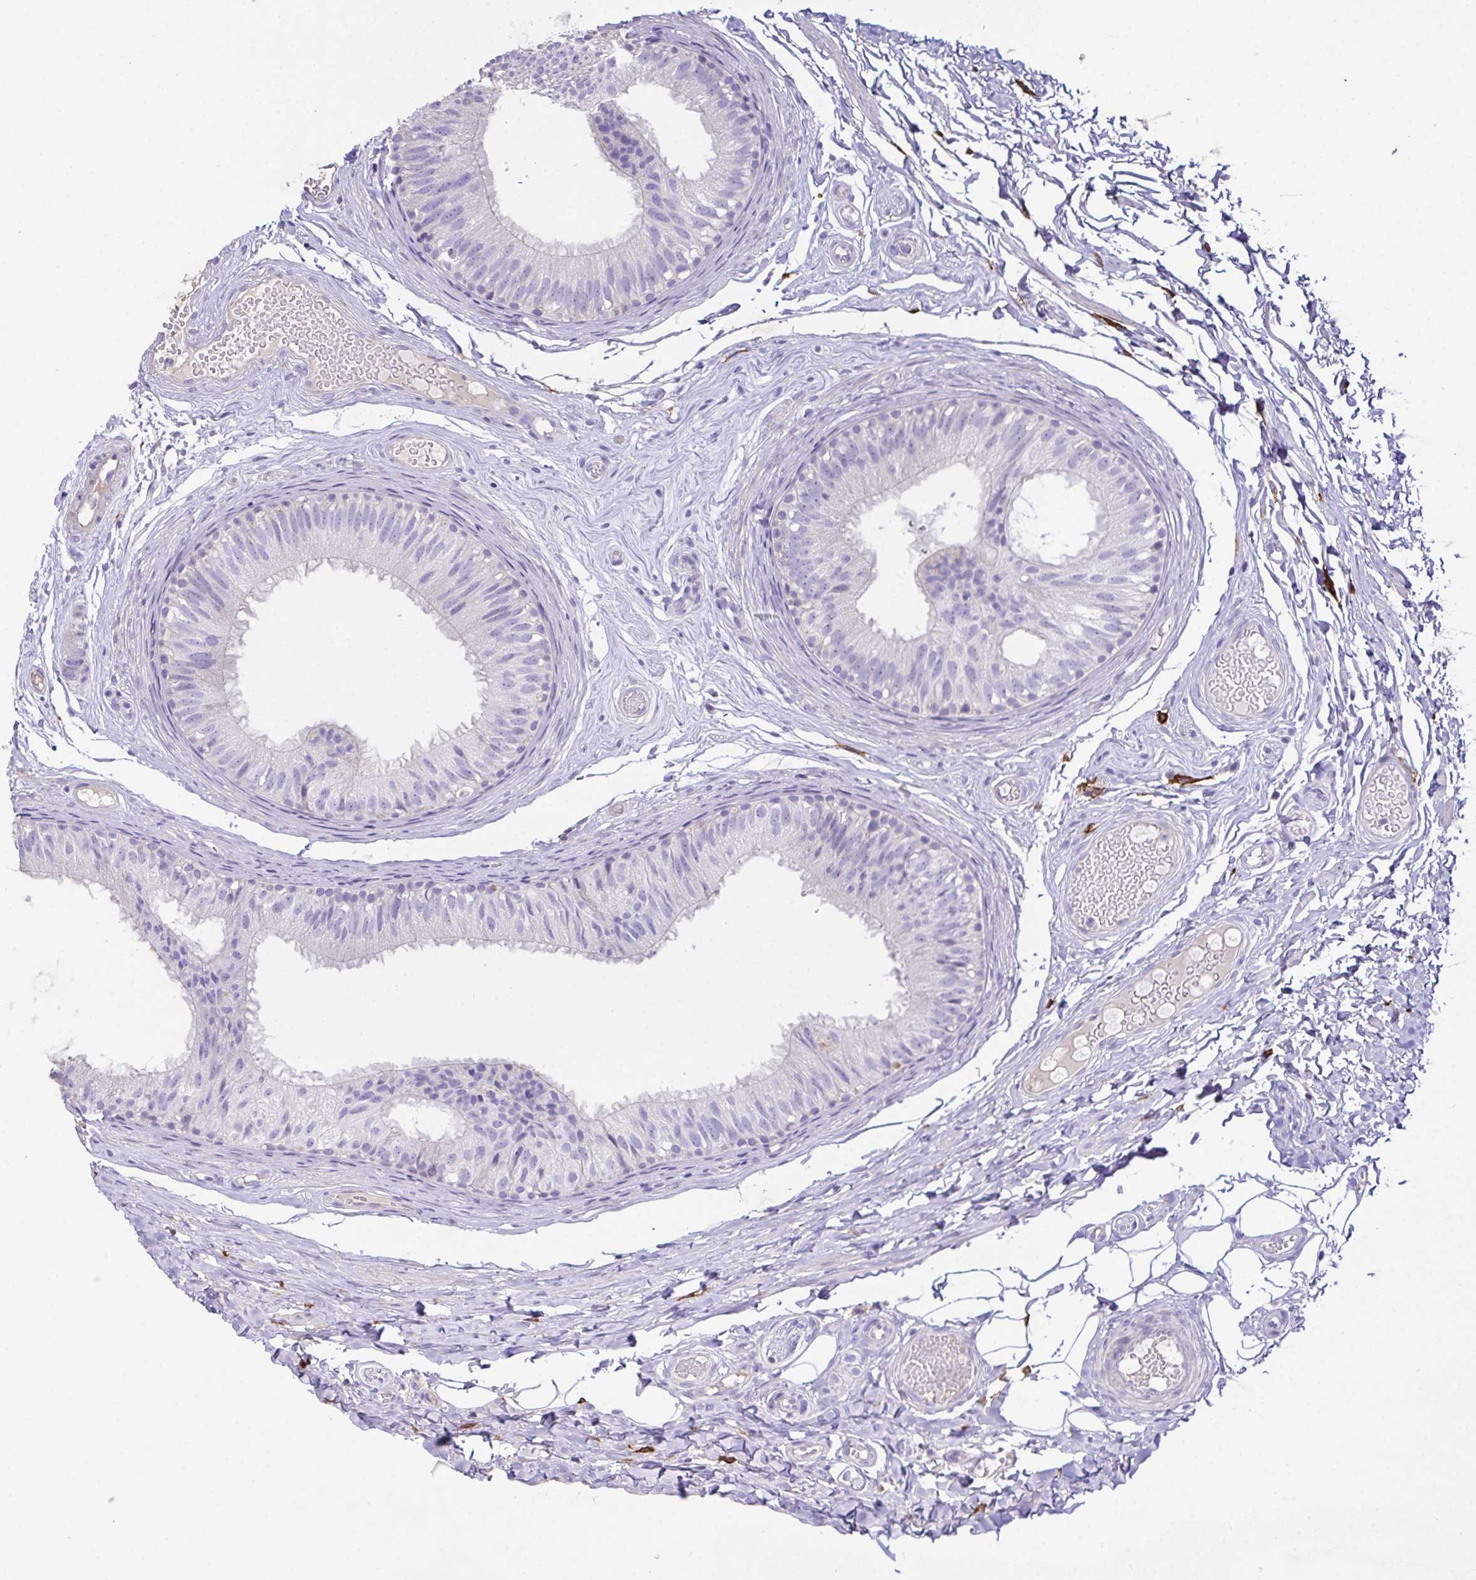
{"staining": {"intensity": "negative", "quantity": "none", "location": "none"}, "tissue": "epididymis", "cell_type": "Glandular cells", "image_type": "normal", "snomed": [{"axis": "morphology", "description": "Normal tissue, NOS"}, {"axis": "morphology", "description": "Seminoma, NOS"}, {"axis": "topography", "description": "Testis"}, {"axis": "topography", "description": "Epididymis"}], "caption": "High power microscopy micrograph of an IHC micrograph of normal epididymis, revealing no significant positivity in glandular cells. (Immunohistochemistry (ihc), brightfield microscopy, high magnification).", "gene": "MARCO", "patient": {"sex": "male", "age": 34}}